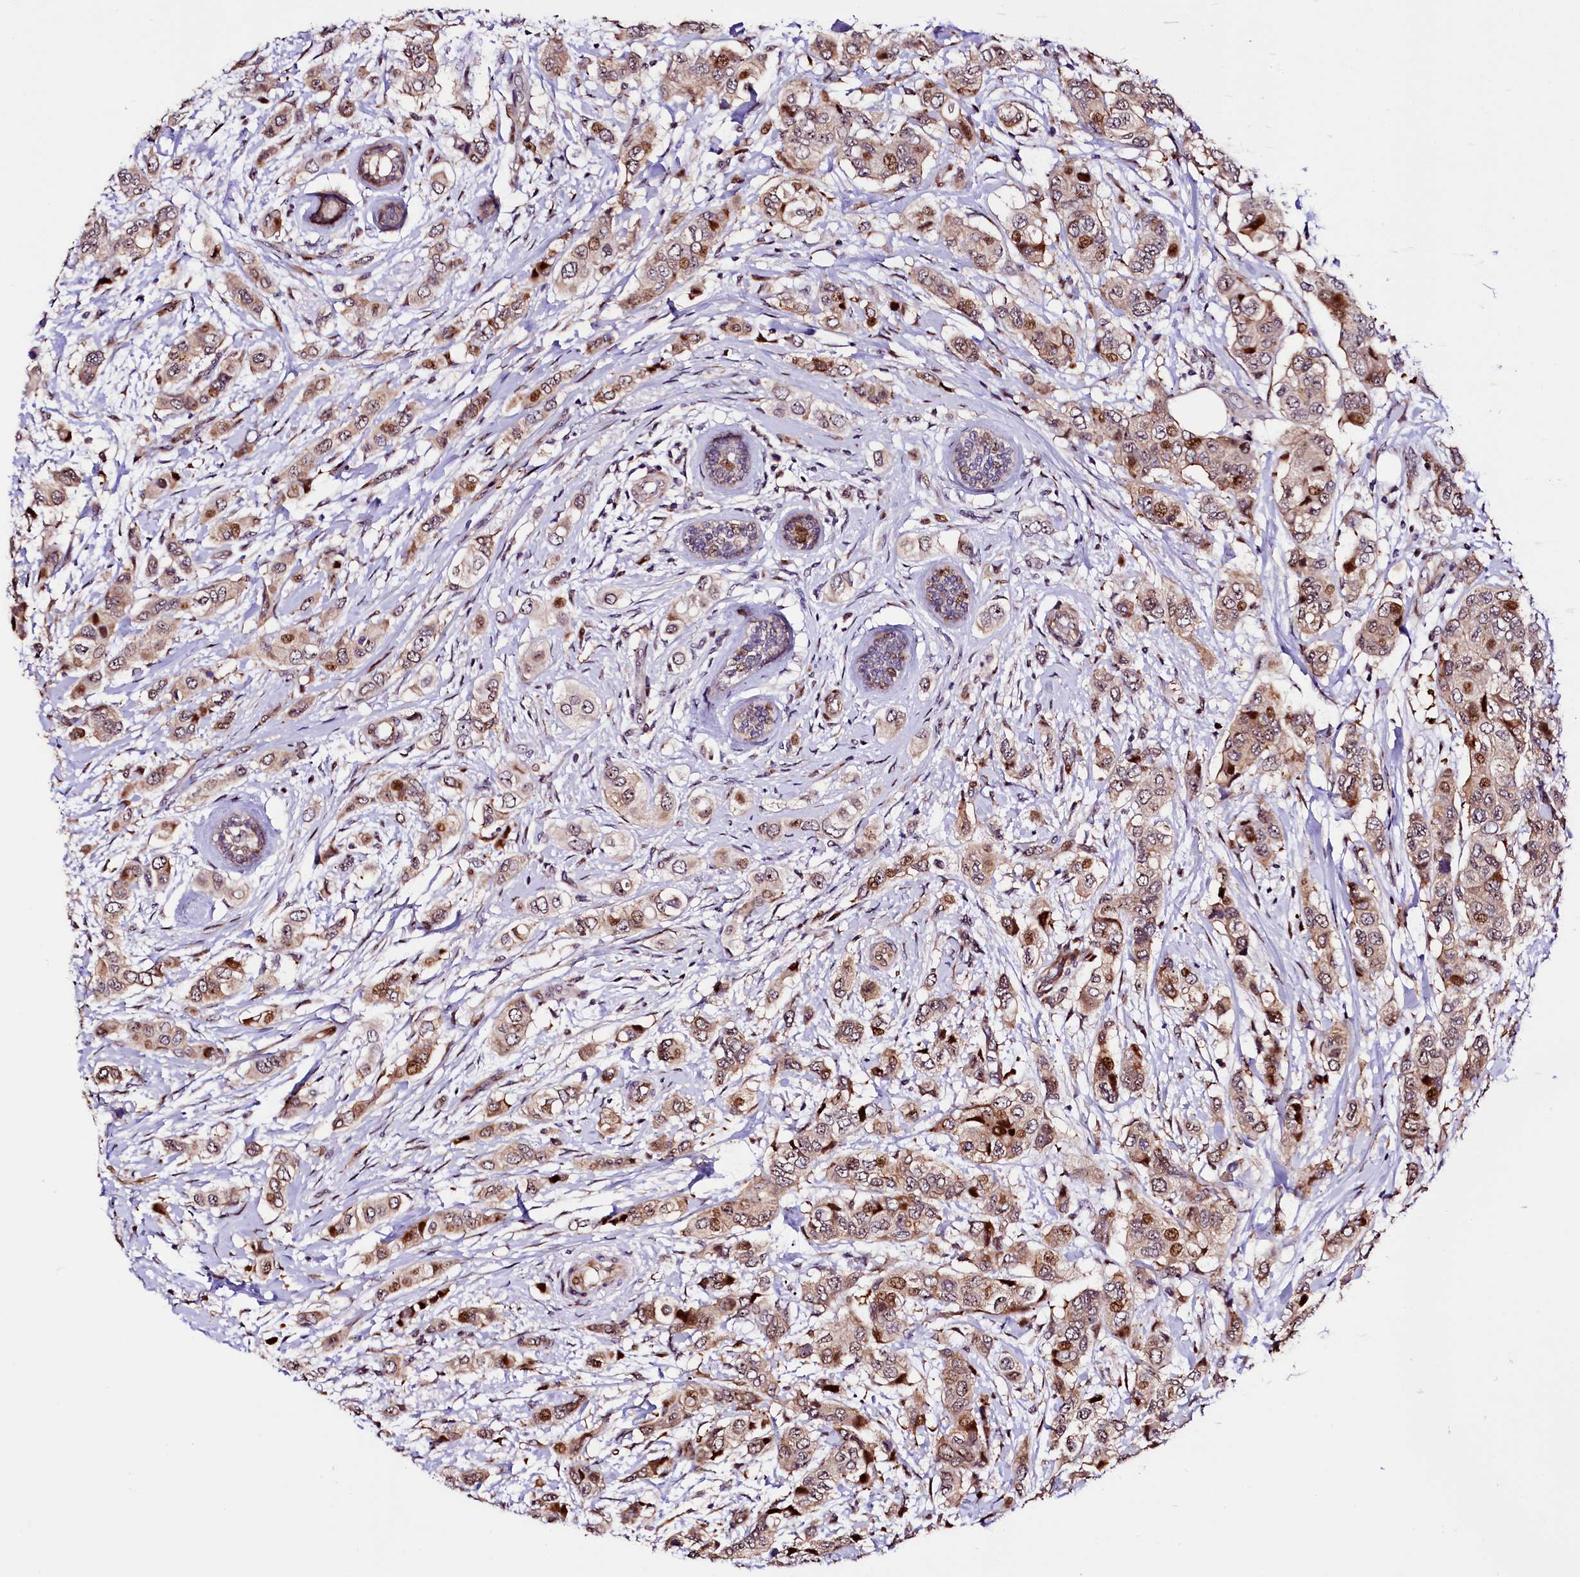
{"staining": {"intensity": "strong", "quantity": "<25%", "location": "nuclear"}, "tissue": "breast cancer", "cell_type": "Tumor cells", "image_type": "cancer", "snomed": [{"axis": "morphology", "description": "Lobular carcinoma"}, {"axis": "topography", "description": "Breast"}], "caption": "Breast lobular carcinoma stained for a protein displays strong nuclear positivity in tumor cells.", "gene": "TRMT112", "patient": {"sex": "female", "age": 51}}